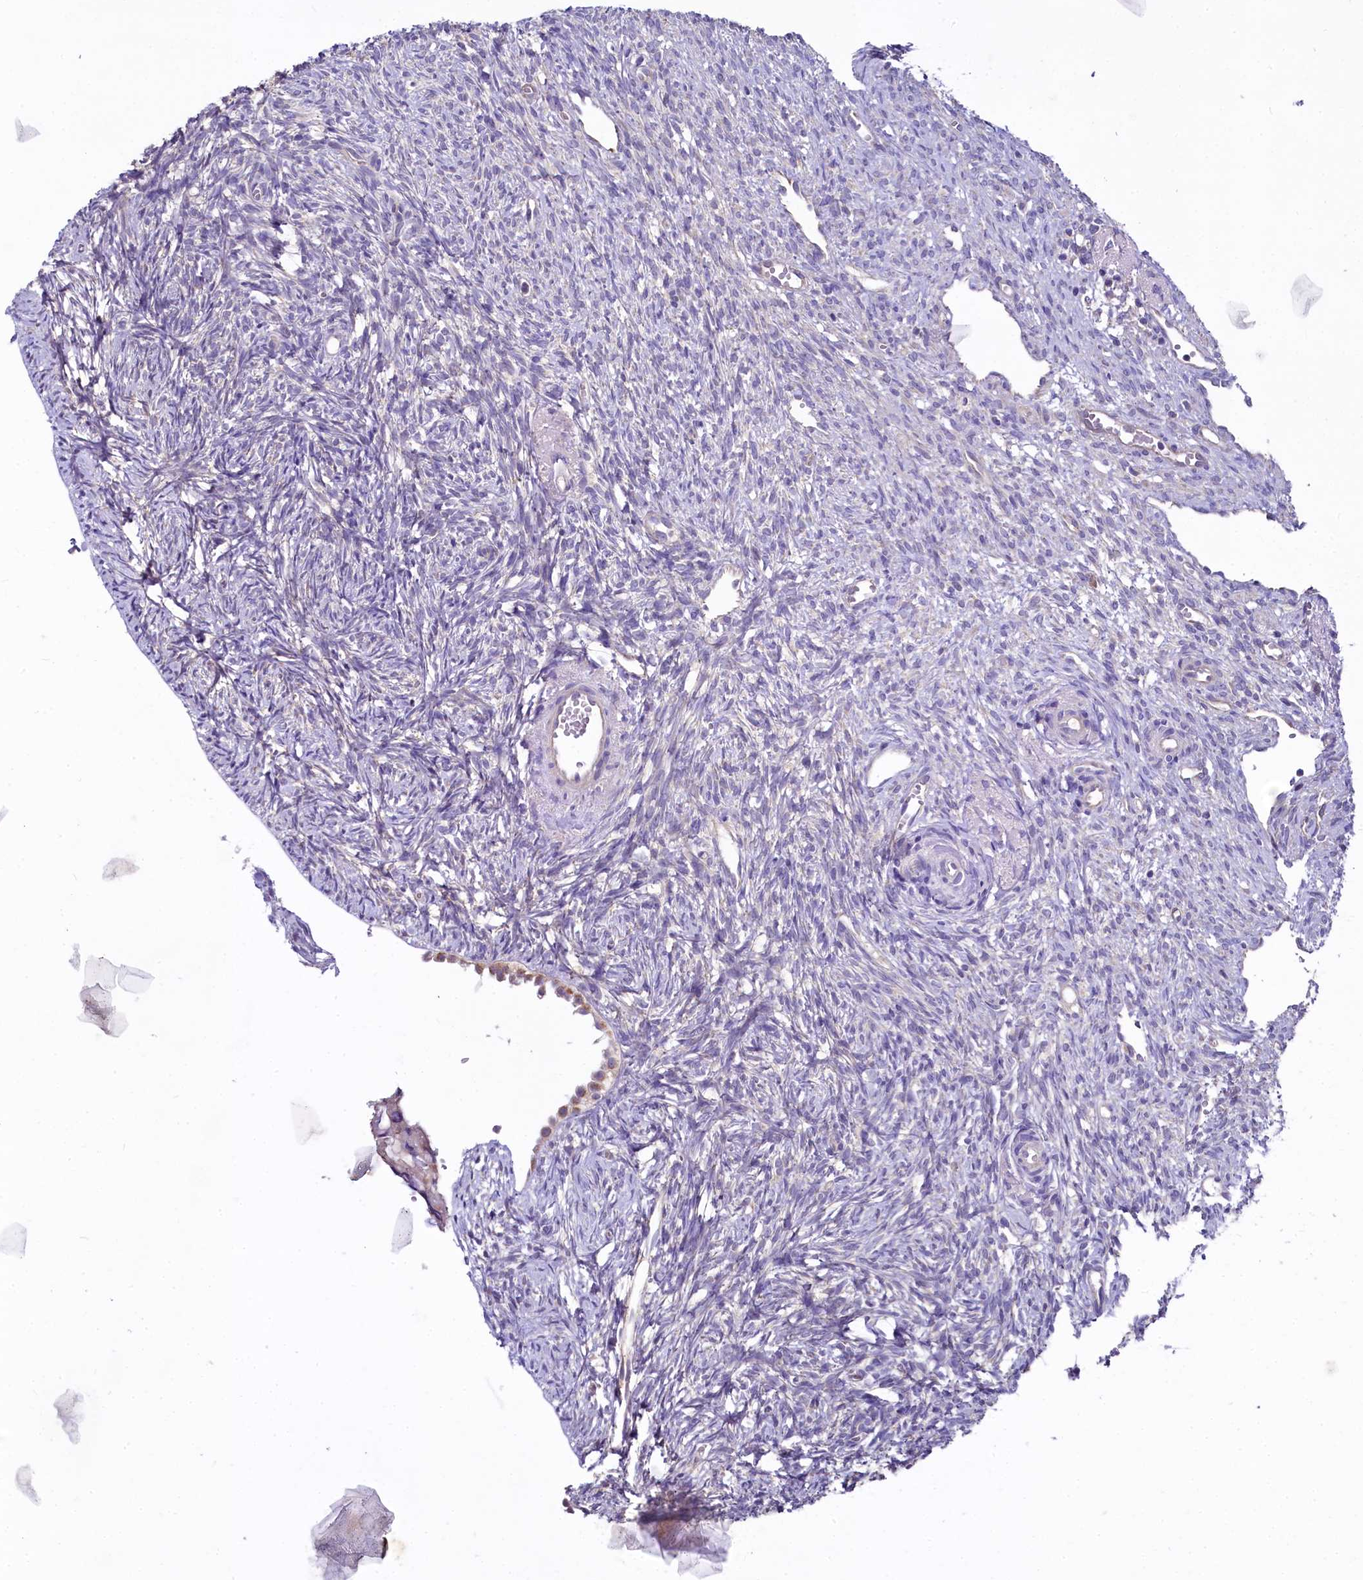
{"staining": {"intensity": "moderate", "quantity": ">75%", "location": "cytoplasmic/membranous"}, "tissue": "ovary", "cell_type": "Follicle cells", "image_type": "normal", "snomed": [{"axis": "morphology", "description": "Normal tissue, NOS"}, {"axis": "topography", "description": "Ovary"}], "caption": "Follicle cells show medium levels of moderate cytoplasmic/membranous staining in about >75% of cells in normal human ovary.", "gene": "MRPL57", "patient": {"sex": "female", "age": 51}}